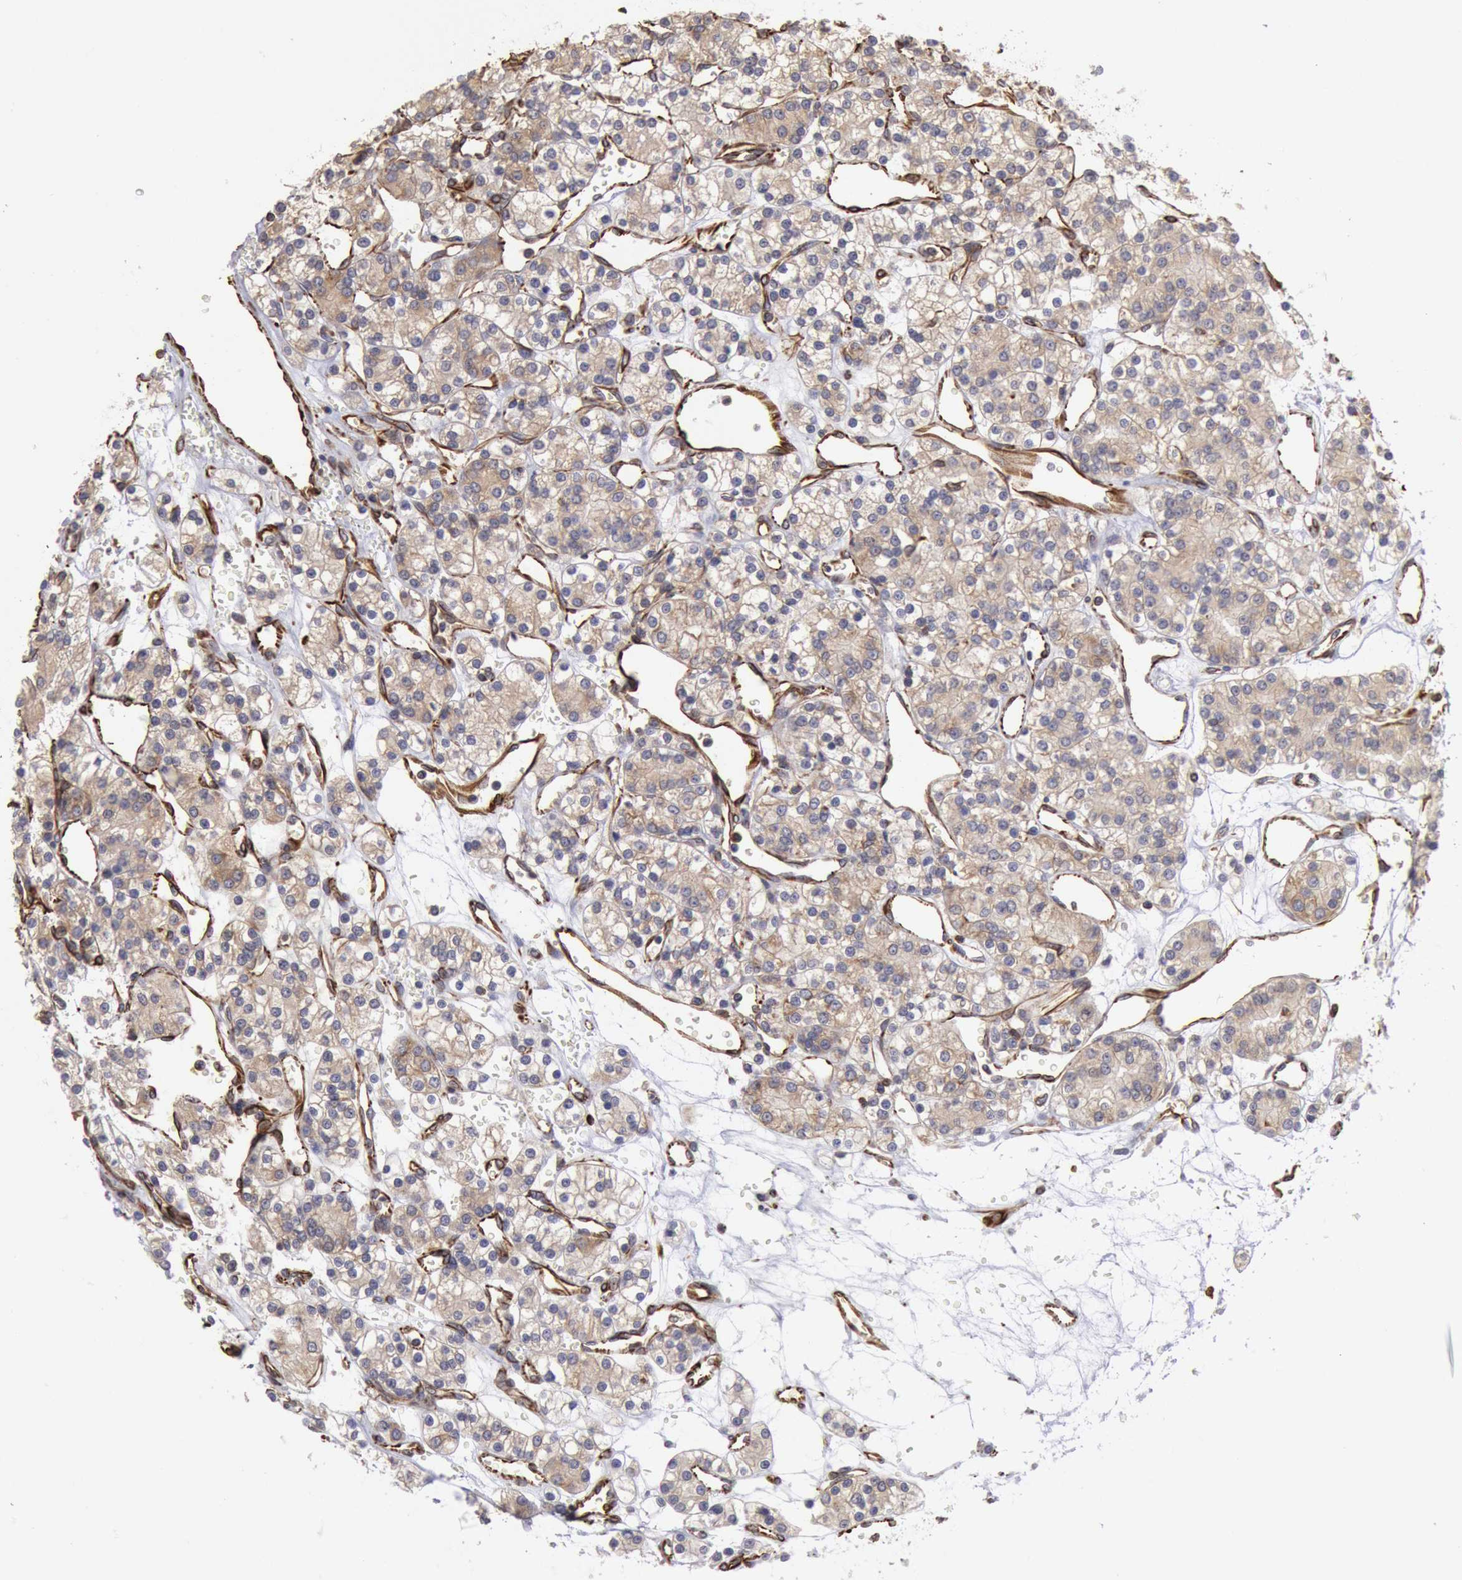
{"staining": {"intensity": "weak", "quantity": "25%-75%", "location": "cytoplasmic/membranous"}, "tissue": "renal cancer", "cell_type": "Tumor cells", "image_type": "cancer", "snomed": [{"axis": "morphology", "description": "Adenocarcinoma, NOS"}, {"axis": "topography", "description": "Kidney"}], "caption": "Immunohistochemical staining of human renal cancer reveals weak cytoplasmic/membranous protein positivity in approximately 25%-75% of tumor cells.", "gene": "RNF139", "patient": {"sex": "female", "age": 62}}